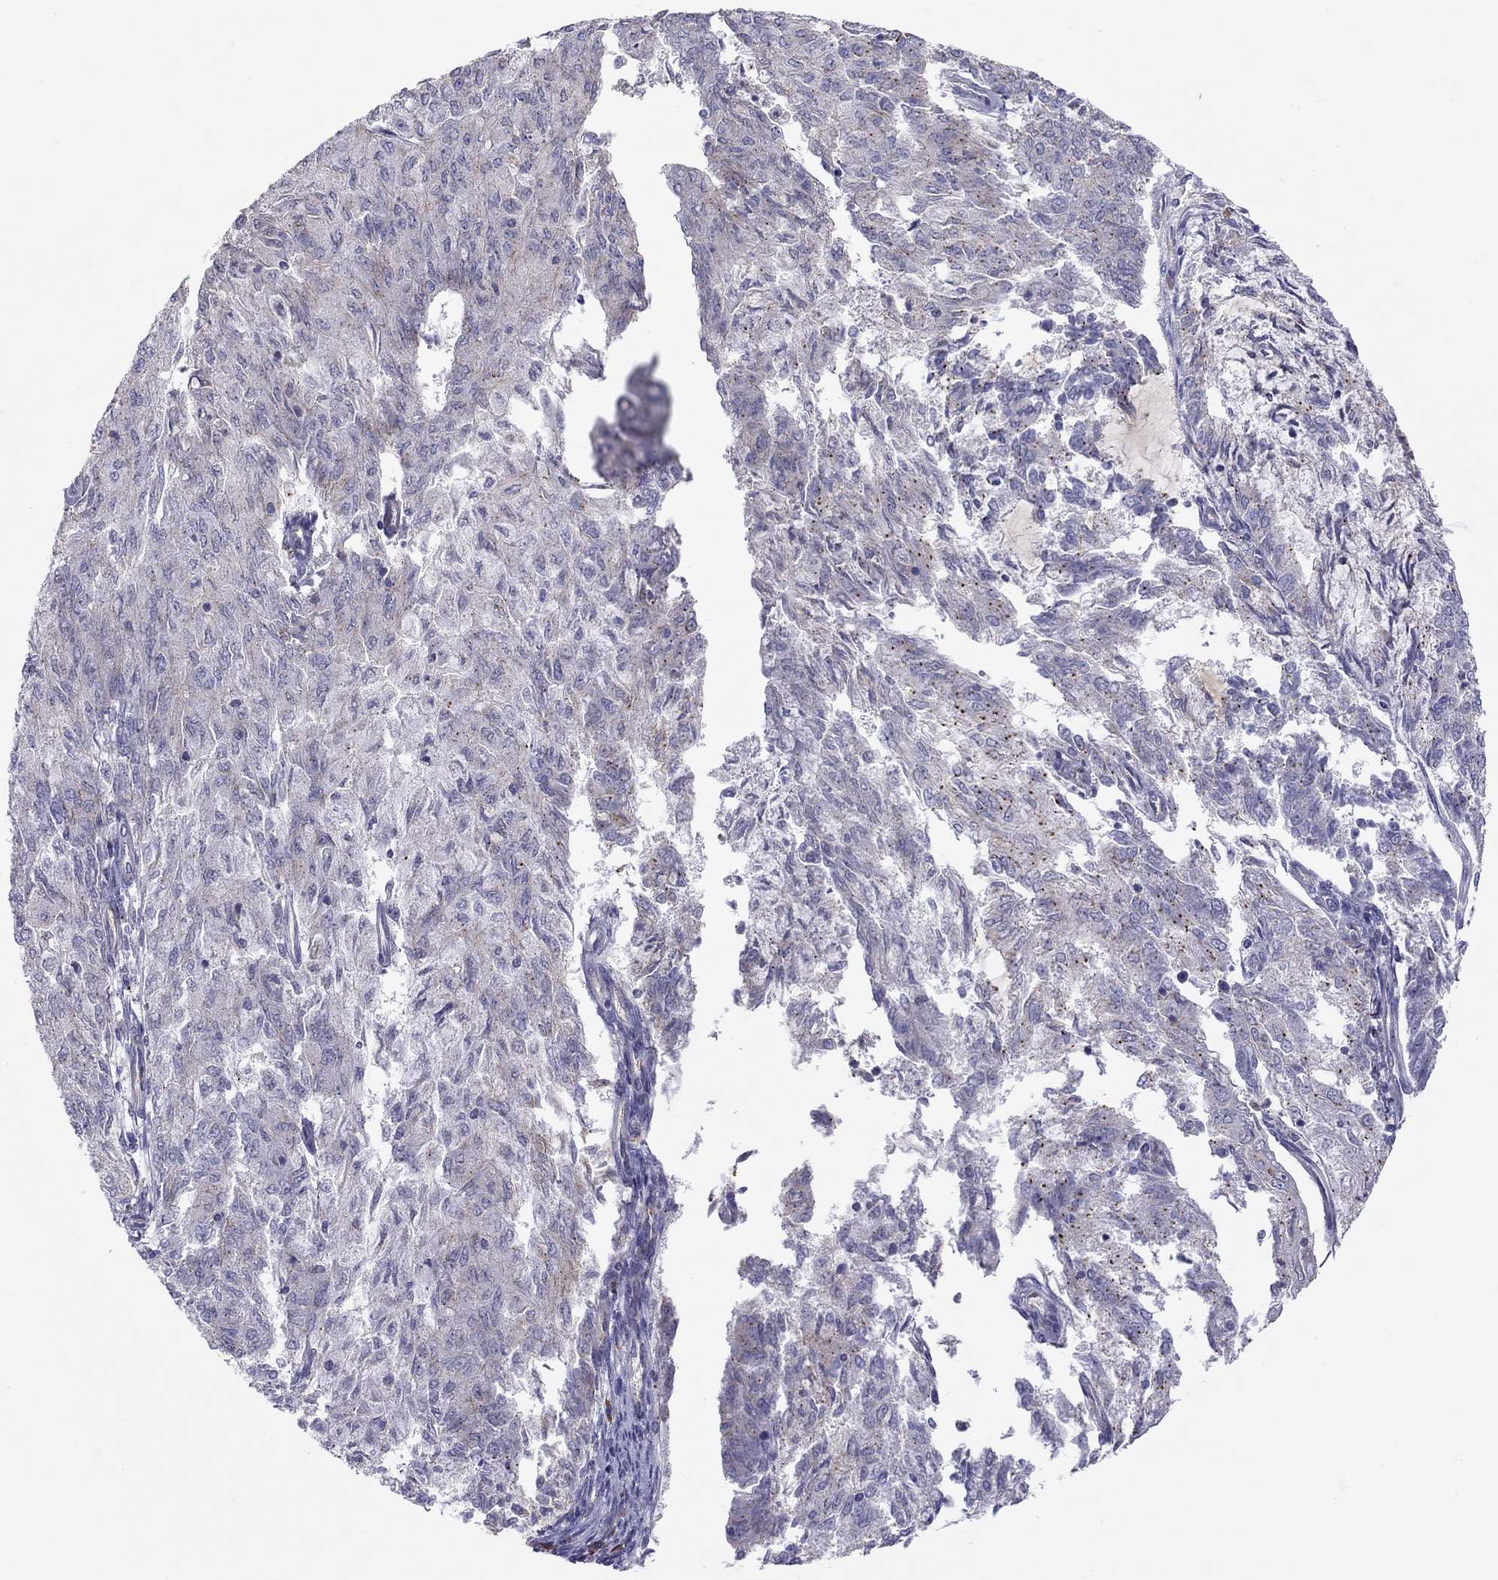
{"staining": {"intensity": "negative", "quantity": "none", "location": "none"}, "tissue": "endometrial cancer", "cell_type": "Tumor cells", "image_type": "cancer", "snomed": [{"axis": "morphology", "description": "Adenocarcinoma, NOS"}, {"axis": "topography", "description": "Endometrium"}], "caption": "IHC of endometrial adenocarcinoma exhibits no positivity in tumor cells. Nuclei are stained in blue.", "gene": "FRMD1", "patient": {"sex": "female", "age": 82}}